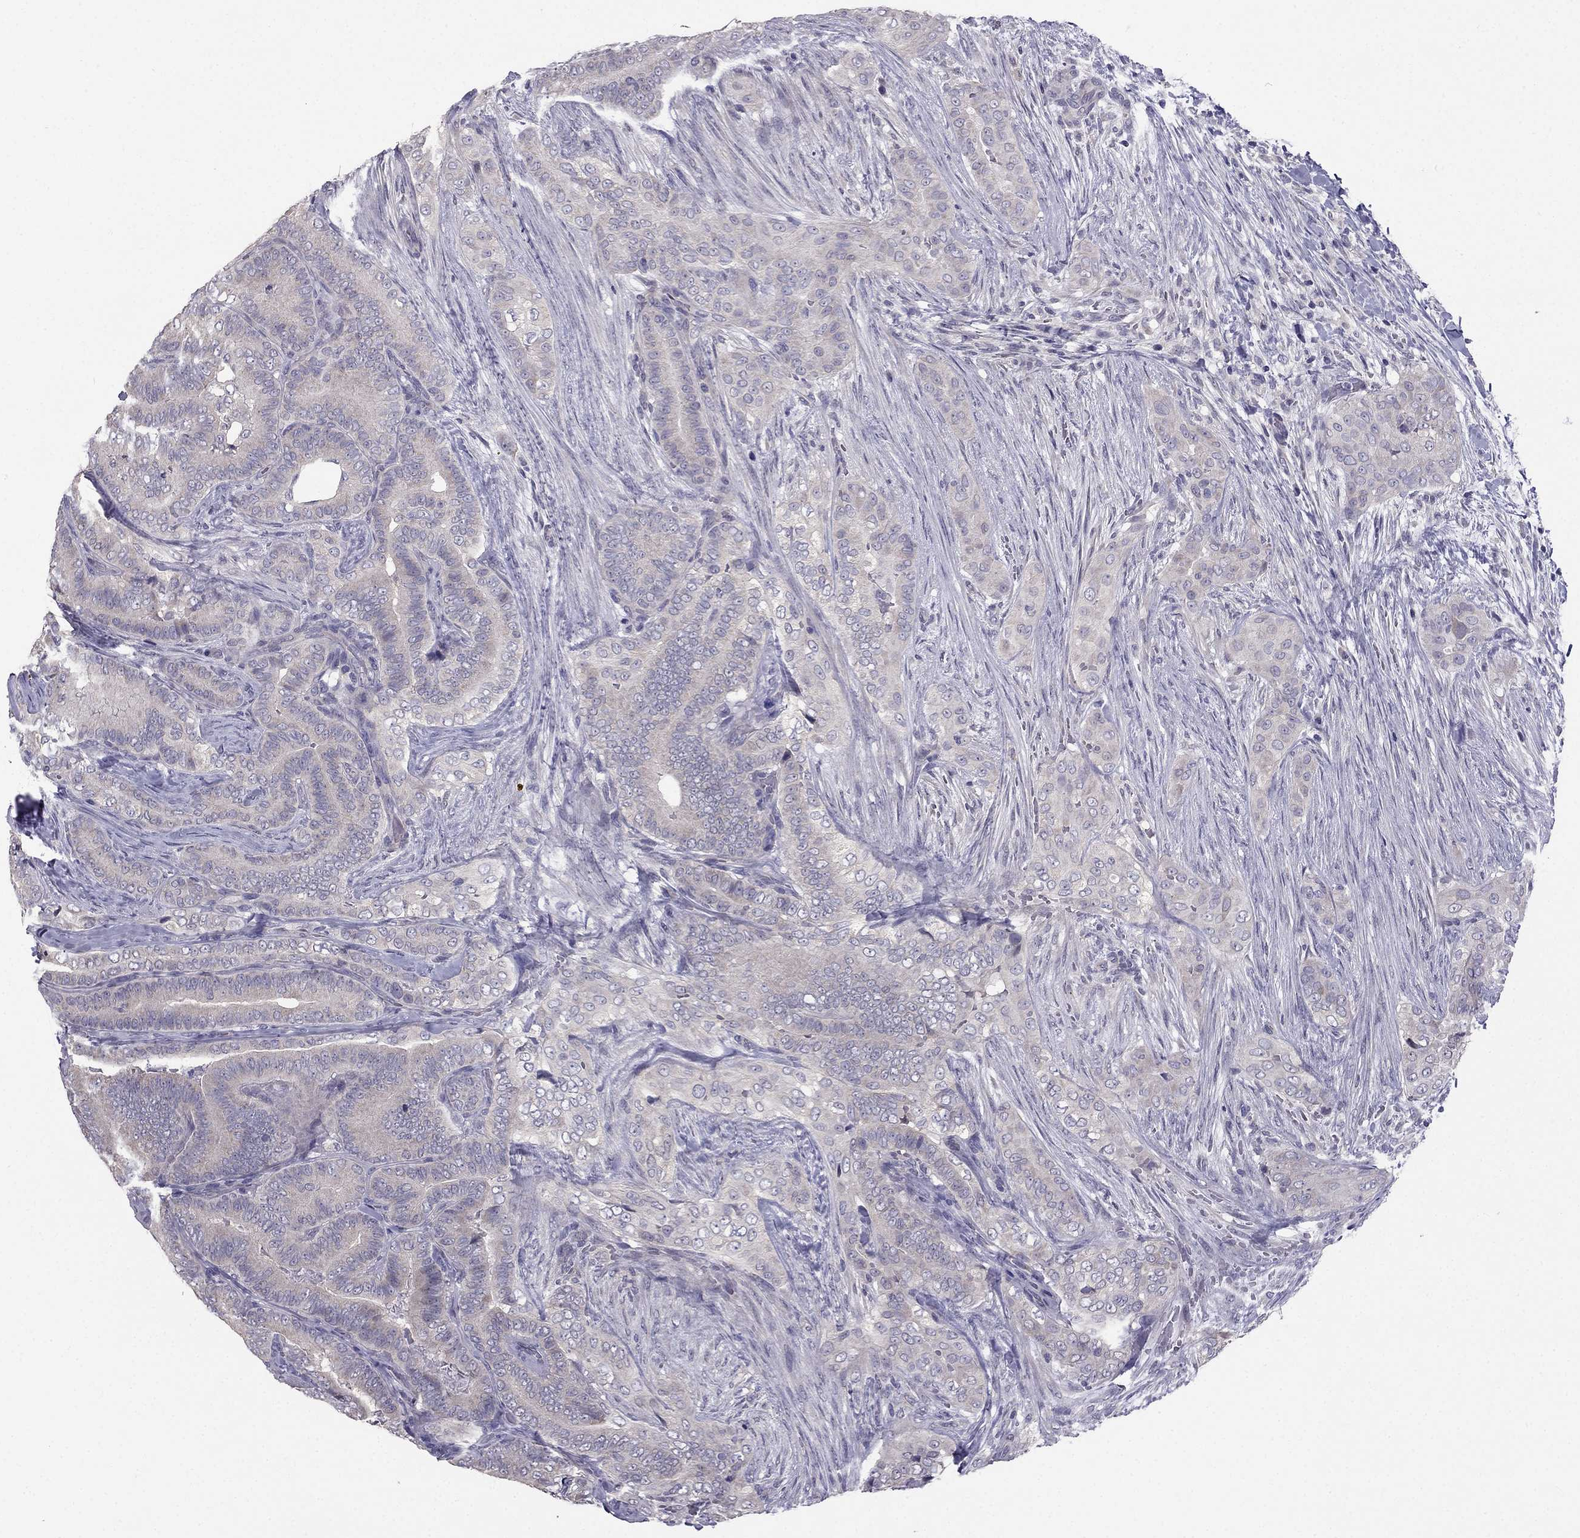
{"staining": {"intensity": "negative", "quantity": "none", "location": "none"}, "tissue": "thyroid cancer", "cell_type": "Tumor cells", "image_type": "cancer", "snomed": [{"axis": "morphology", "description": "Papillary adenocarcinoma, NOS"}, {"axis": "topography", "description": "Thyroid gland"}], "caption": "High power microscopy image of an immunohistochemistry (IHC) image of thyroid papillary adenocarcinoma, revealing no significant expression in tumor cells.", "gene": "HSFX1", "patient": {"sex": "male", "age": 61}}